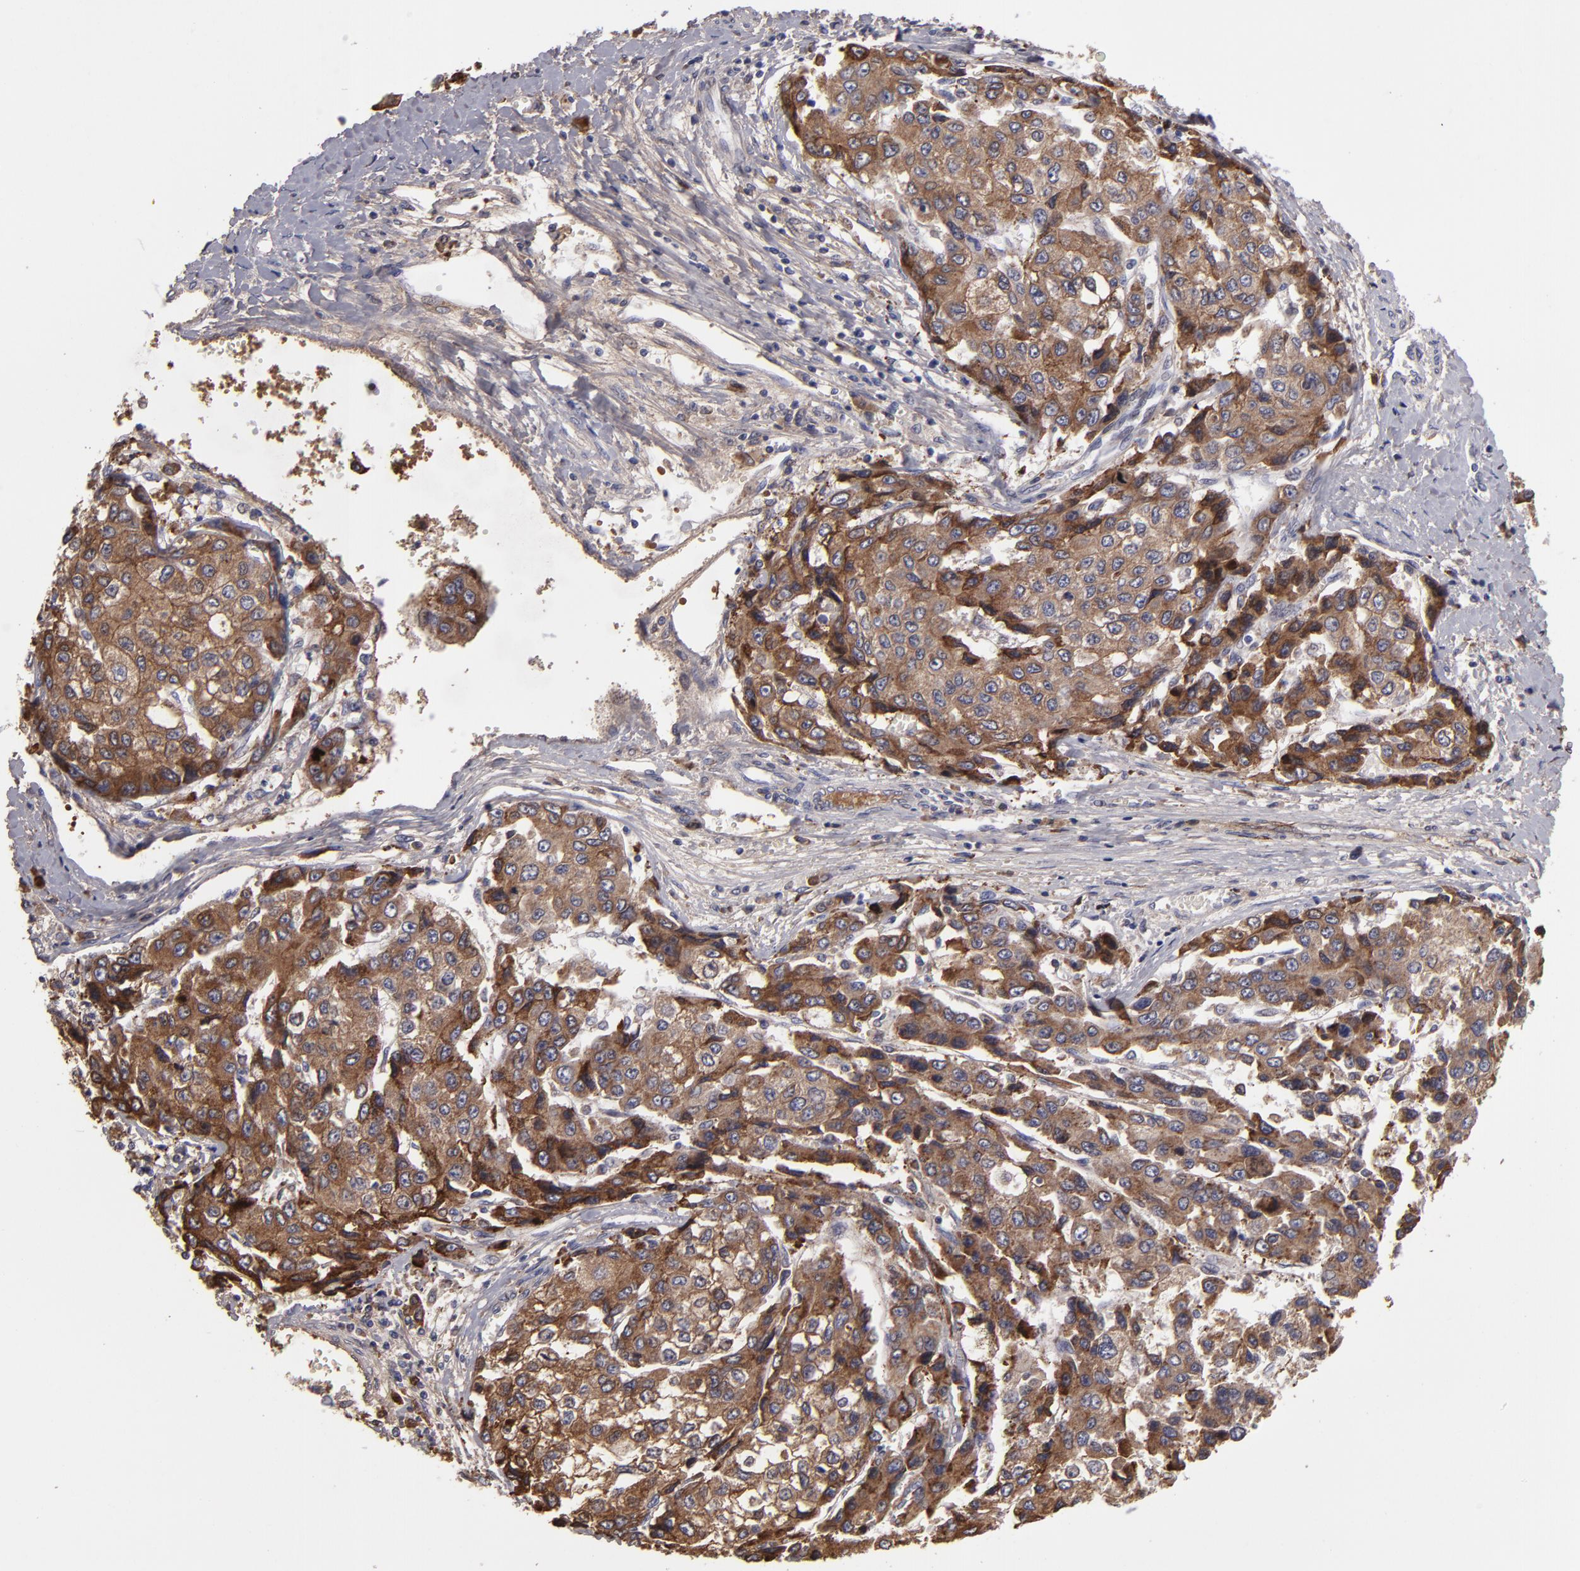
{"staining": {"intensity": "strong", "quantity": ">75%", "location": "cytoplasmic/membranous"}, "tissue": "liver cancer", "cell_type": "Tumor cells", "image_type": "cancer", "snomed": [{"axis": "morphology", "description": "Carcinoma, Hepatocellular, NOS"}, {"axis": "topography", "description": "Liver"}], "caption": "Immunohistochemistry (IHC) micrograph of human hepatocellular carcinoma (liver) stained for a protein (brown), which demonstrates high levels of strong cytoplasmic/membranous positivity in approximately >75% of tumor cells.", "gene": "CFB", "patient": {"sex": "female", "age": 66}}